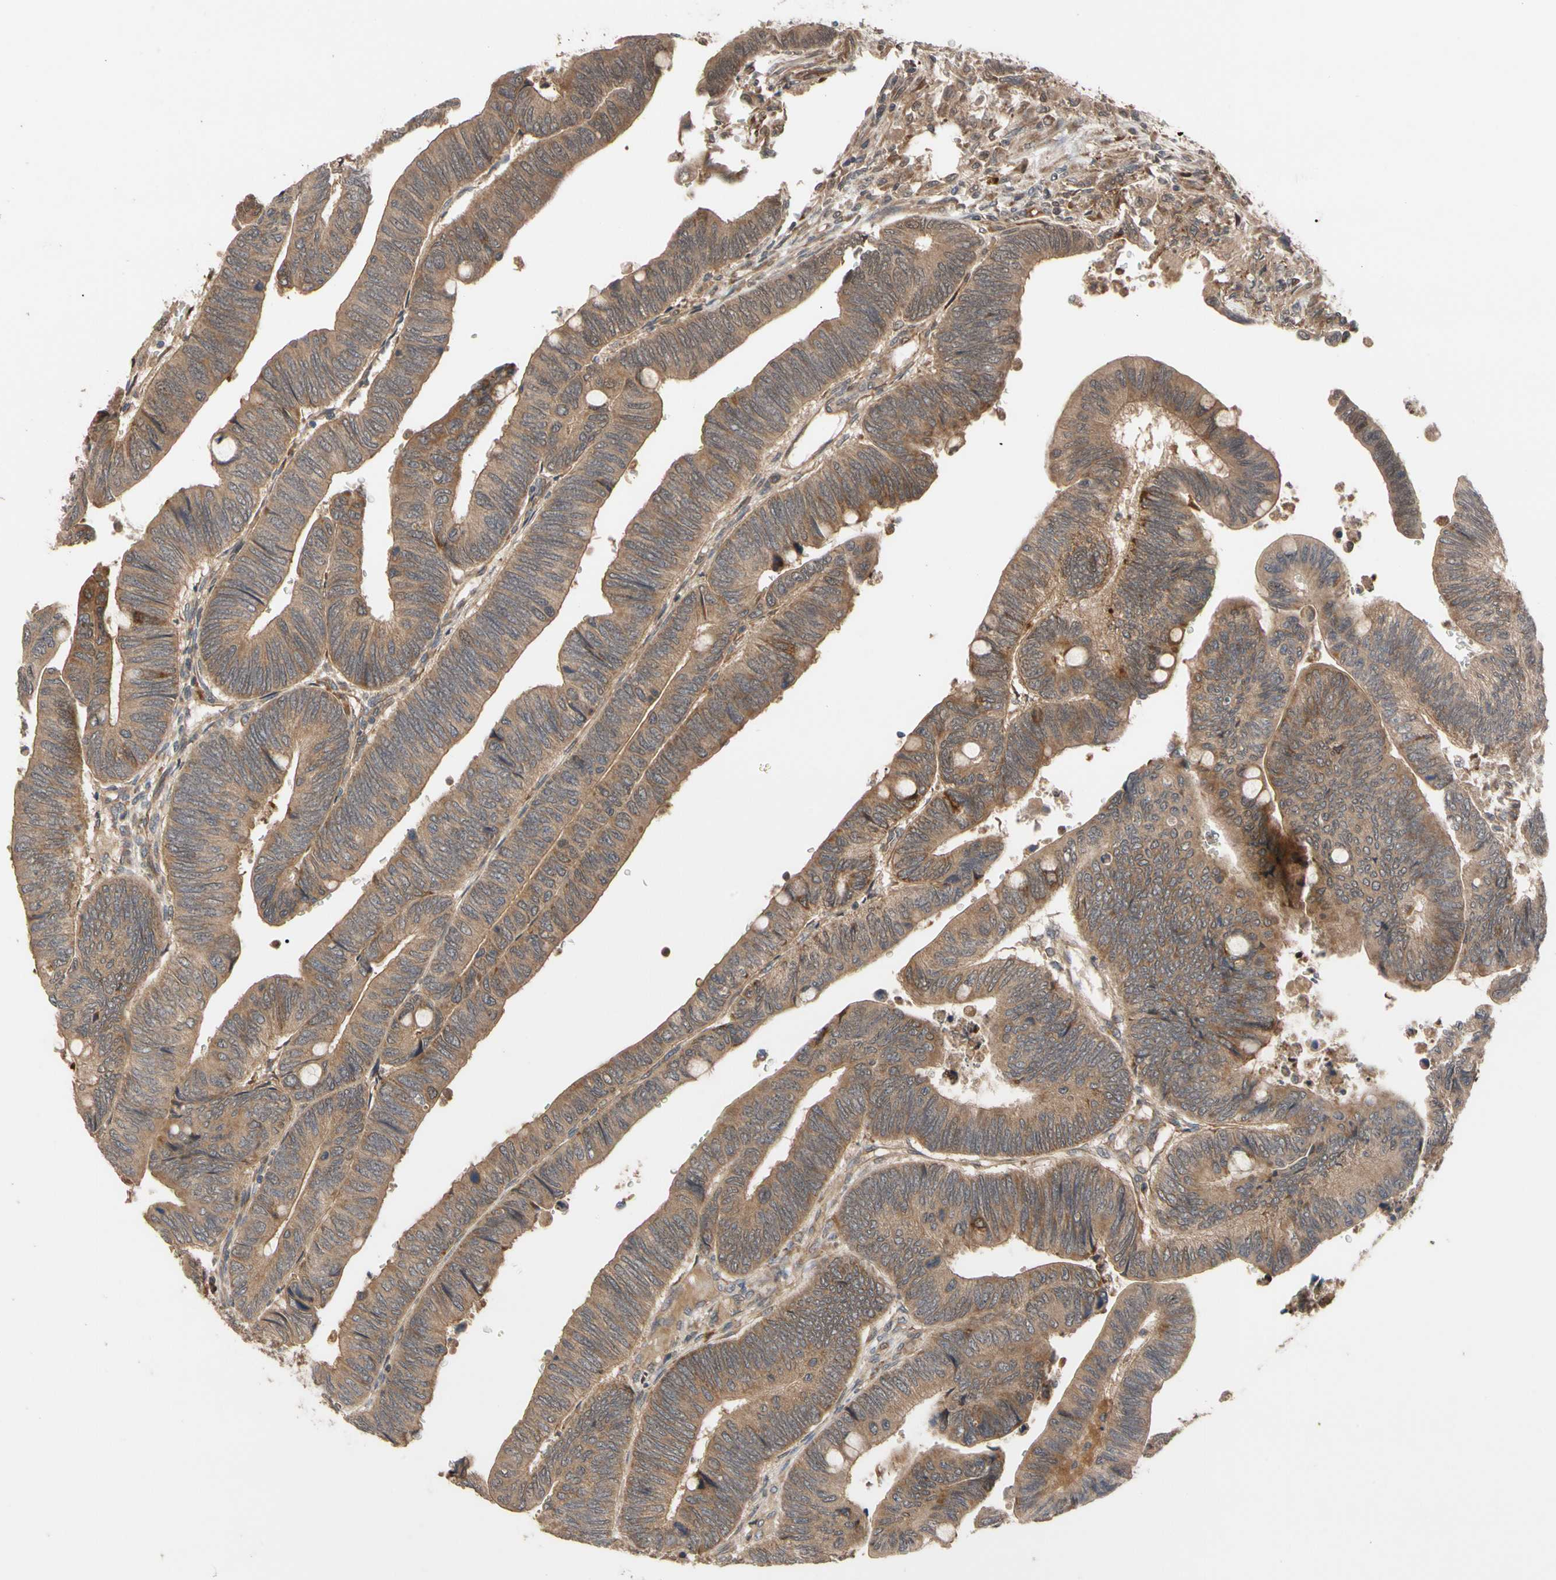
{"staining": {"intensity": "moderate", "quantity": ">75%", "location": "cytoplasmic/membranous"}, "tissue": "colorectal cancer", "cell_type": "Tumor cells", "image_type": "cancer", "snomed": [{"axis": "morphology", "description": "Normal tissue, NOS"}, {"axis": "morphology", "description": "Adenocarcinoma, NOS"}, {"axis": "topography", "description": "Rectum"}, {"axis": "topography", "description": "Peripheral nerve tissue"}], "caption": "High-power microscopy captured an immunohistochemistry (IHC) micrograph of colorectal cancer (adenocarcinoma), revealing moderate cytoplasmic/membranous expression in approximately >75% of tumor cells. (DAB = brown stain, brightfield microscopy at high magnification).", "gene": "CYTIP", "patient": {"sex": "male", "age": 92}}